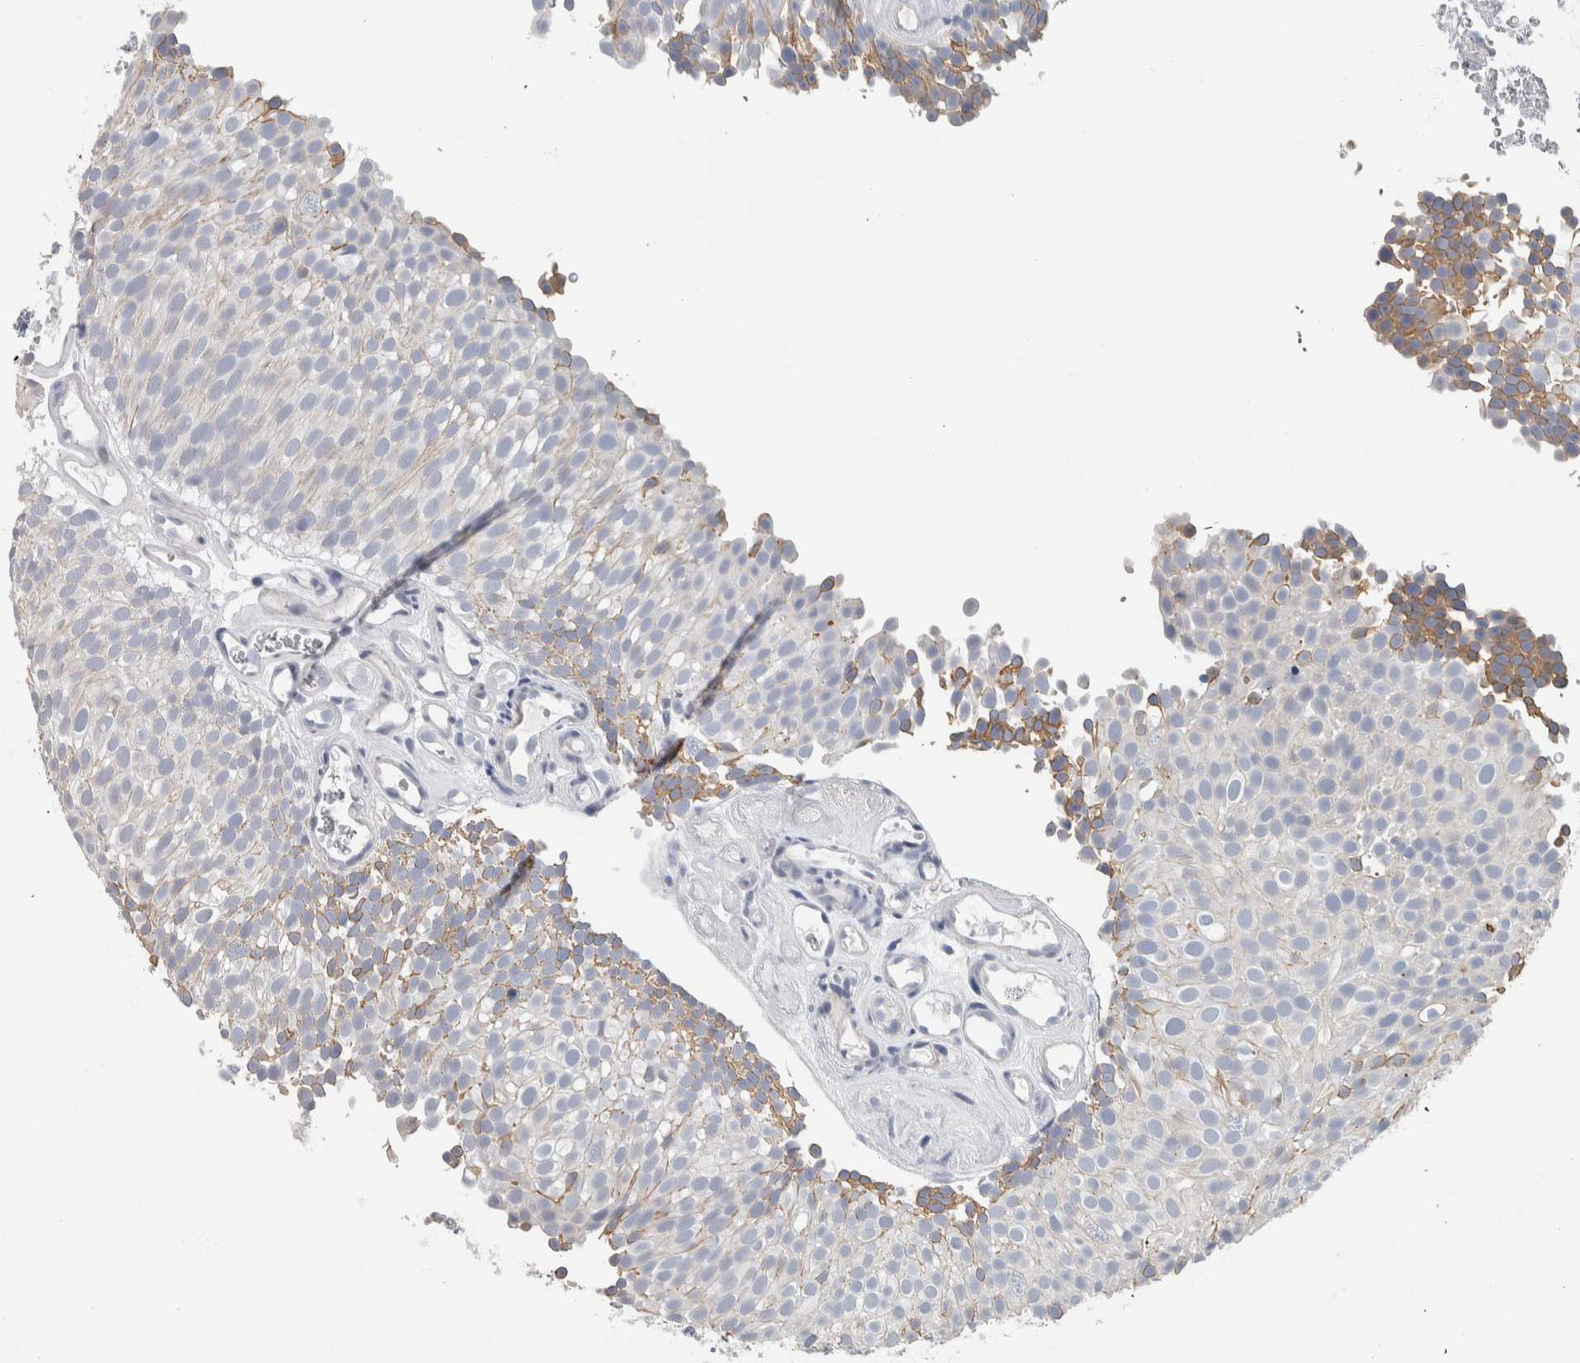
{"staining": {"intensity": "weak", "quantity": "<25%", "location": "cytoplasmic/membranous"}, "tissue": "urothelial cancer", "cell_type": "Tumor cells", "image_type": "cancer", "snomed": [{"axis": "morphology", "description": "Urothelial carcinoma, Low grade"}, {"axis": "topography", "description": "Urinary bladder"}], "caption": "There is no significant staining in tumor cells of urothelial carcinoma (low-grade).", "gene": "NEFM", "patient": {"sex": "male", "age": 78}}